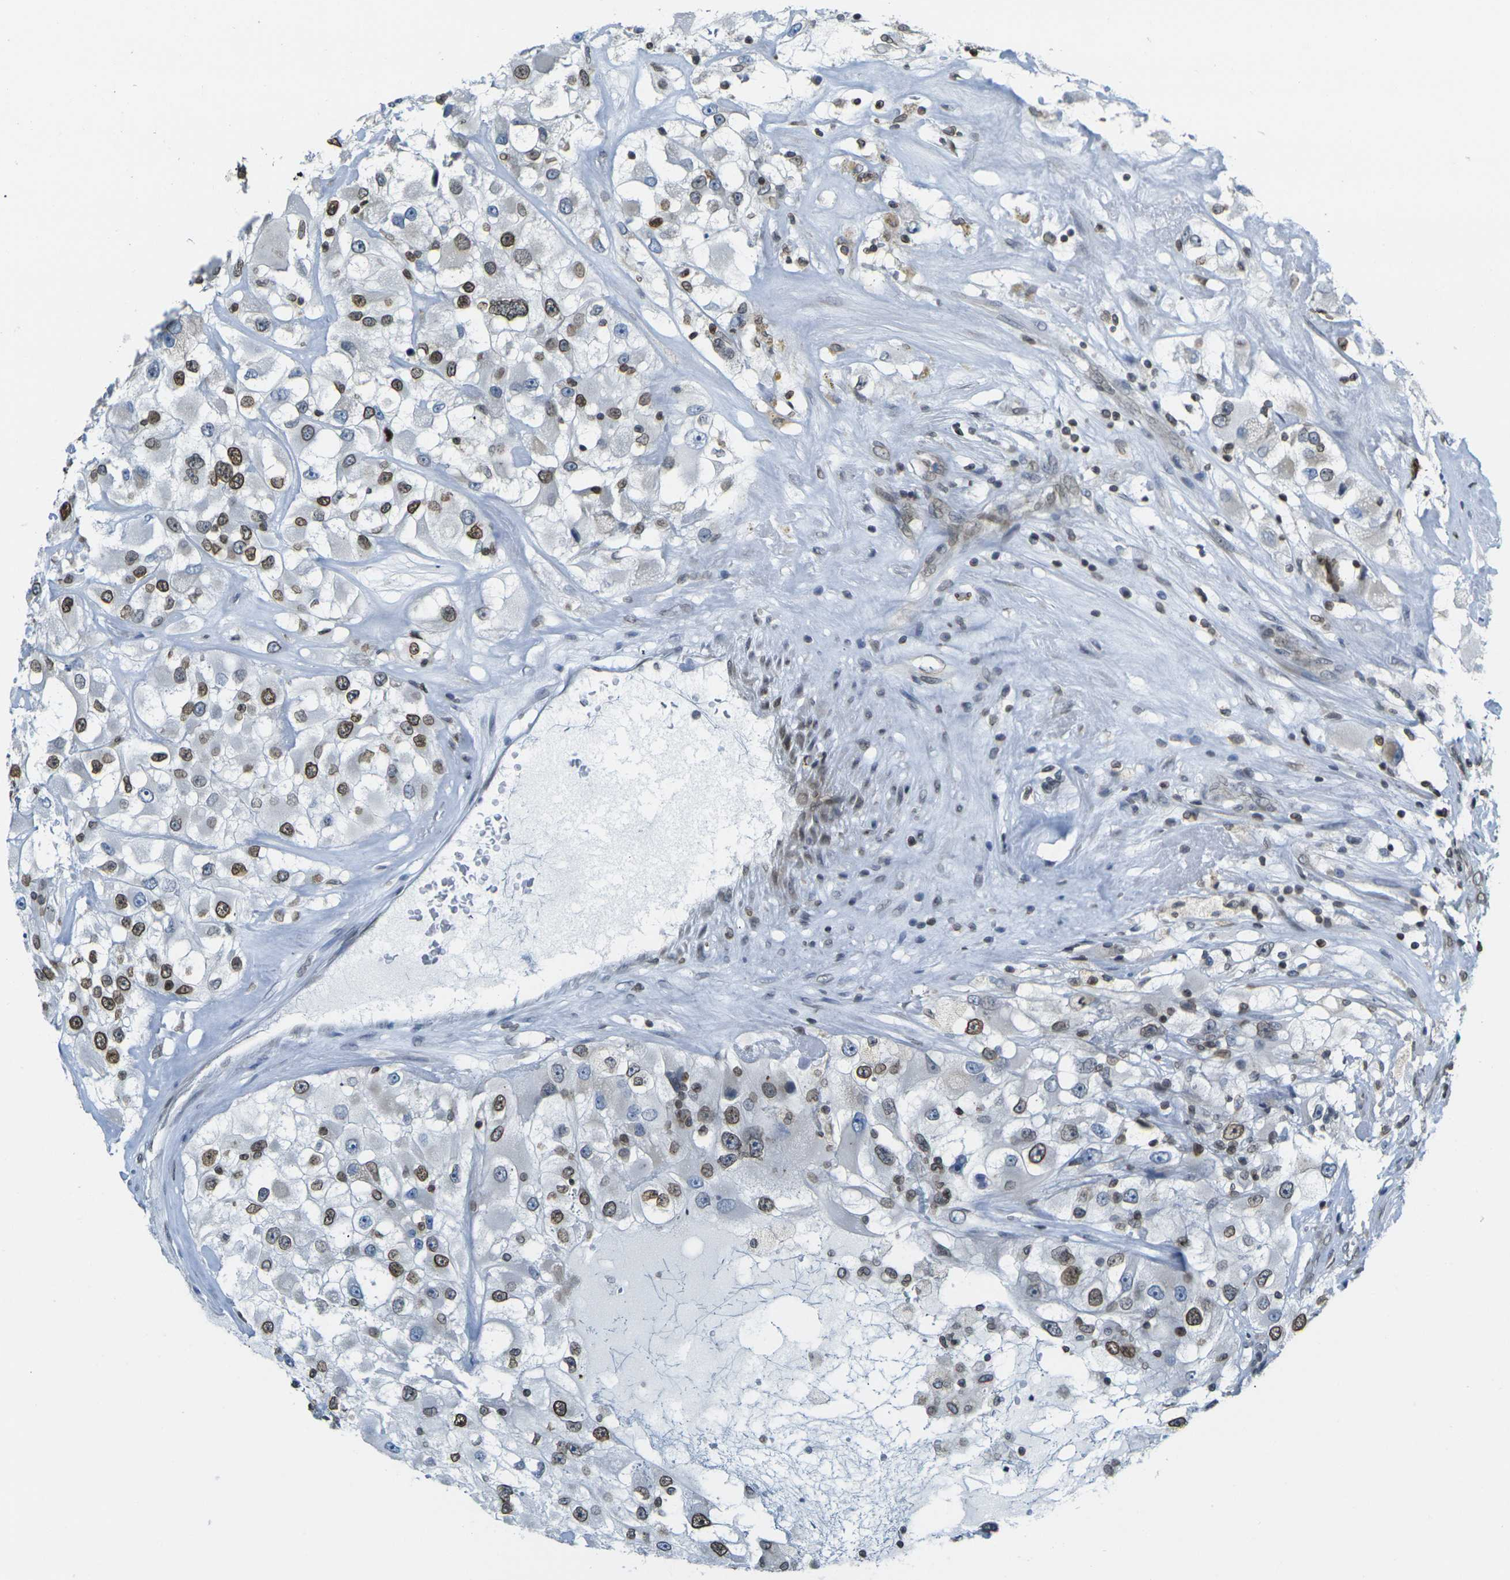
{"staining": {"intensity": "strong", "quantity": ">75%", "location": "cytoplasmic/membranous,nuclear"}, "tissue": "renal cancer", "cell_type": "Tumor cells", "image_type": "cancer", "snomed": [{"axis": "morphology", "description": "Adenocarcinoma, NOS"}, {"axis": "topography", "description": "Kidney"}], "caption": "There is high levels of strong cytoplasmic/membranous and nuclear expression in tumor cells of renal cancer (adenocarcinoma), as demonstrated by immunohistochemical staining (brown color).", "gene": "BRDT", "patient": {"sex": "female", "age": 52}}